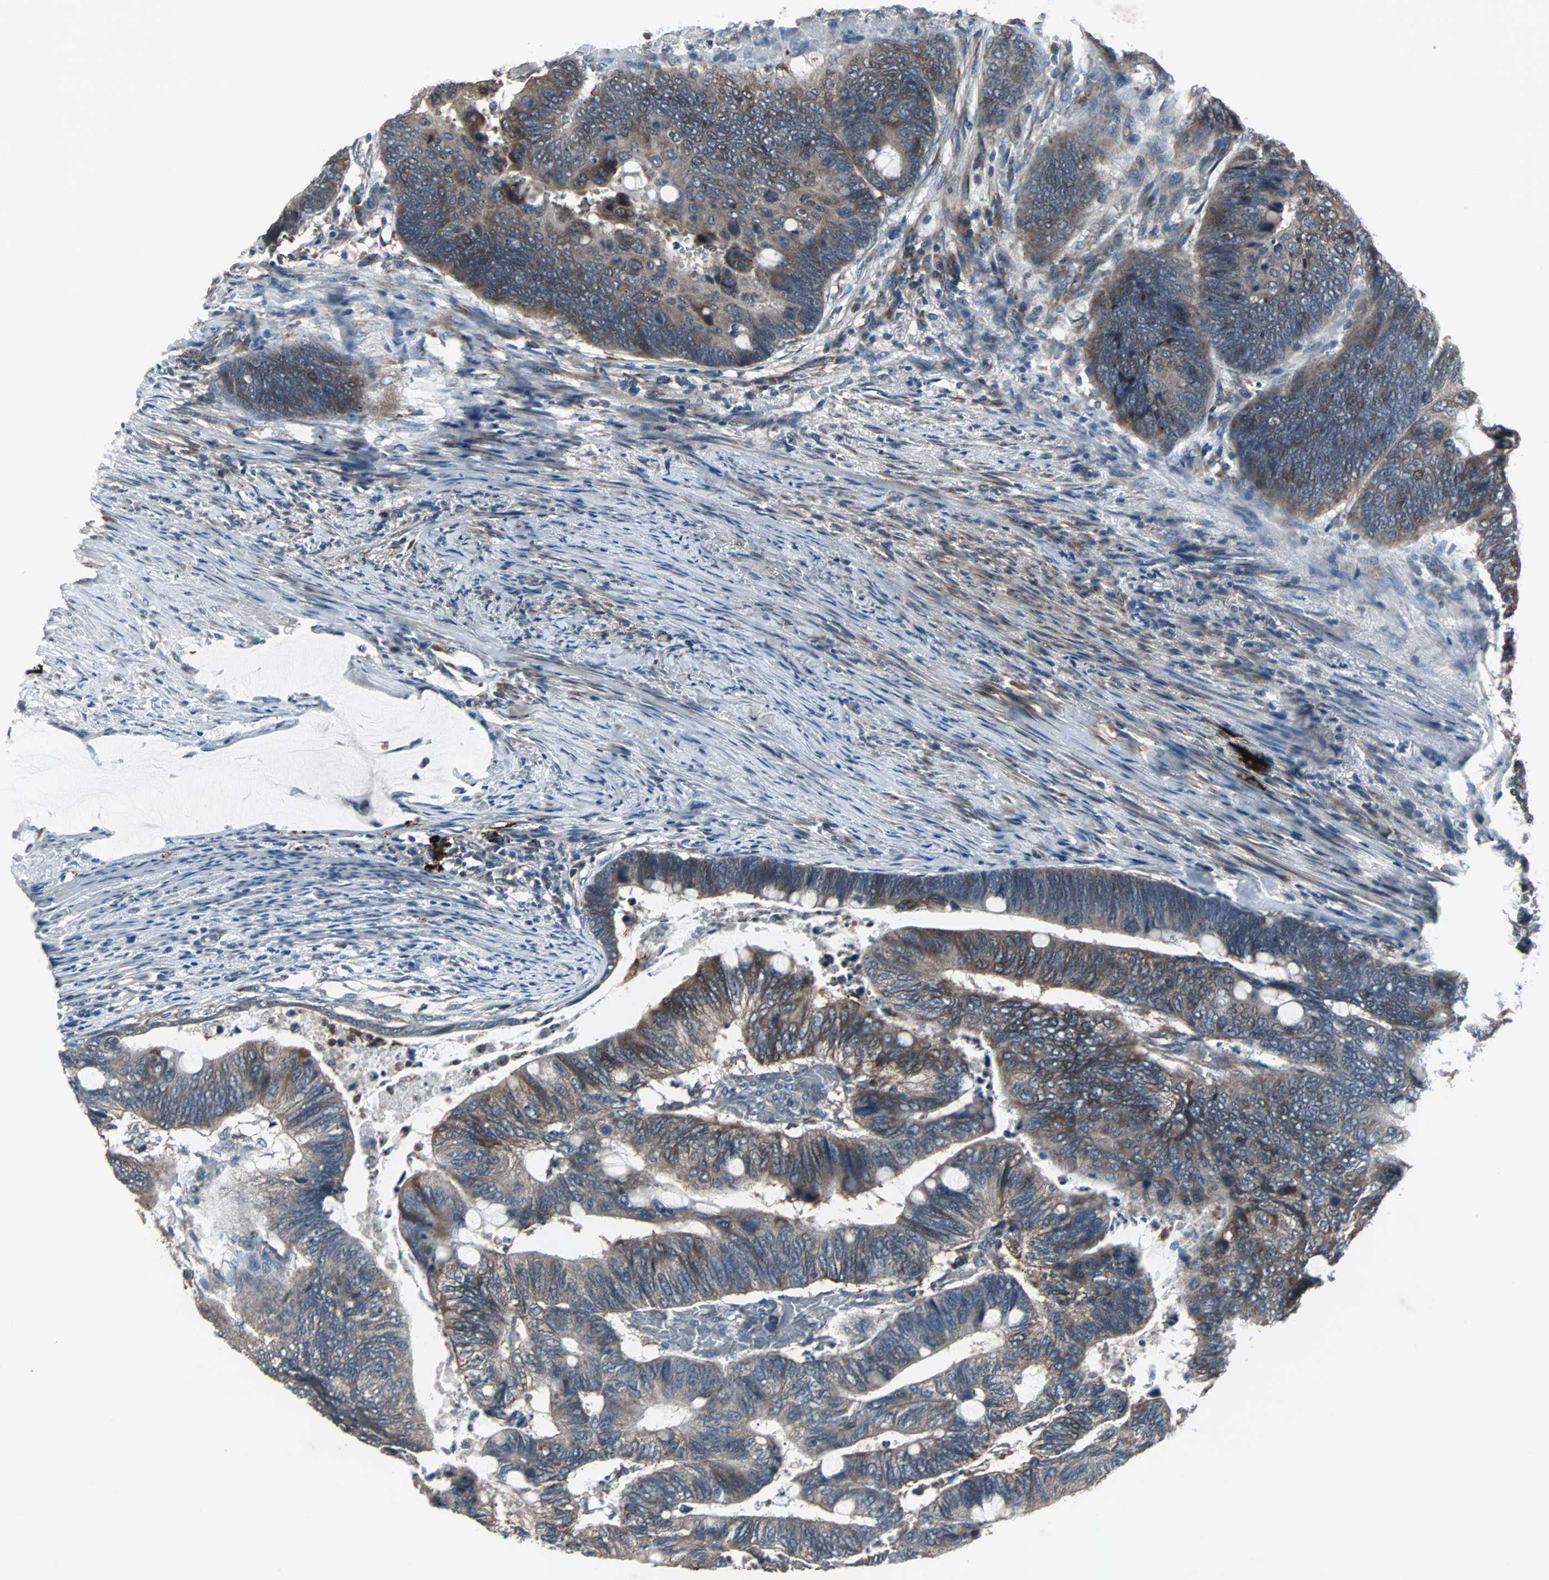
{"staining": {"intensity": "moderate", "quantity": "25%-75%", "location": "cytoplasmic/membranous"}, "tissue": "colorectal cancer", "cell_type": "Tumor cells", "image_type": "cancer", "snomed": [{"axis": "morphology", "description": "Normal tissue, NOS"}, {"axis": "morphology", "description": "Adenocarcinoma, NOS"}, {"axis": "topography", "description": "Rectum"}, {"axis": "topography", "description": "Peripheral nerve tissue"}], "caption": "Colorectal adenocarcinoma was stained to show a protein in brown. There is medium levels of moderate cytoplasmic/membranous expression in about 25%-75% of tumor cells. (IHC, brightfield microscopy, high magnification).", "gene": "SOS1", "patient": {"sex": "male", "age": 92}}